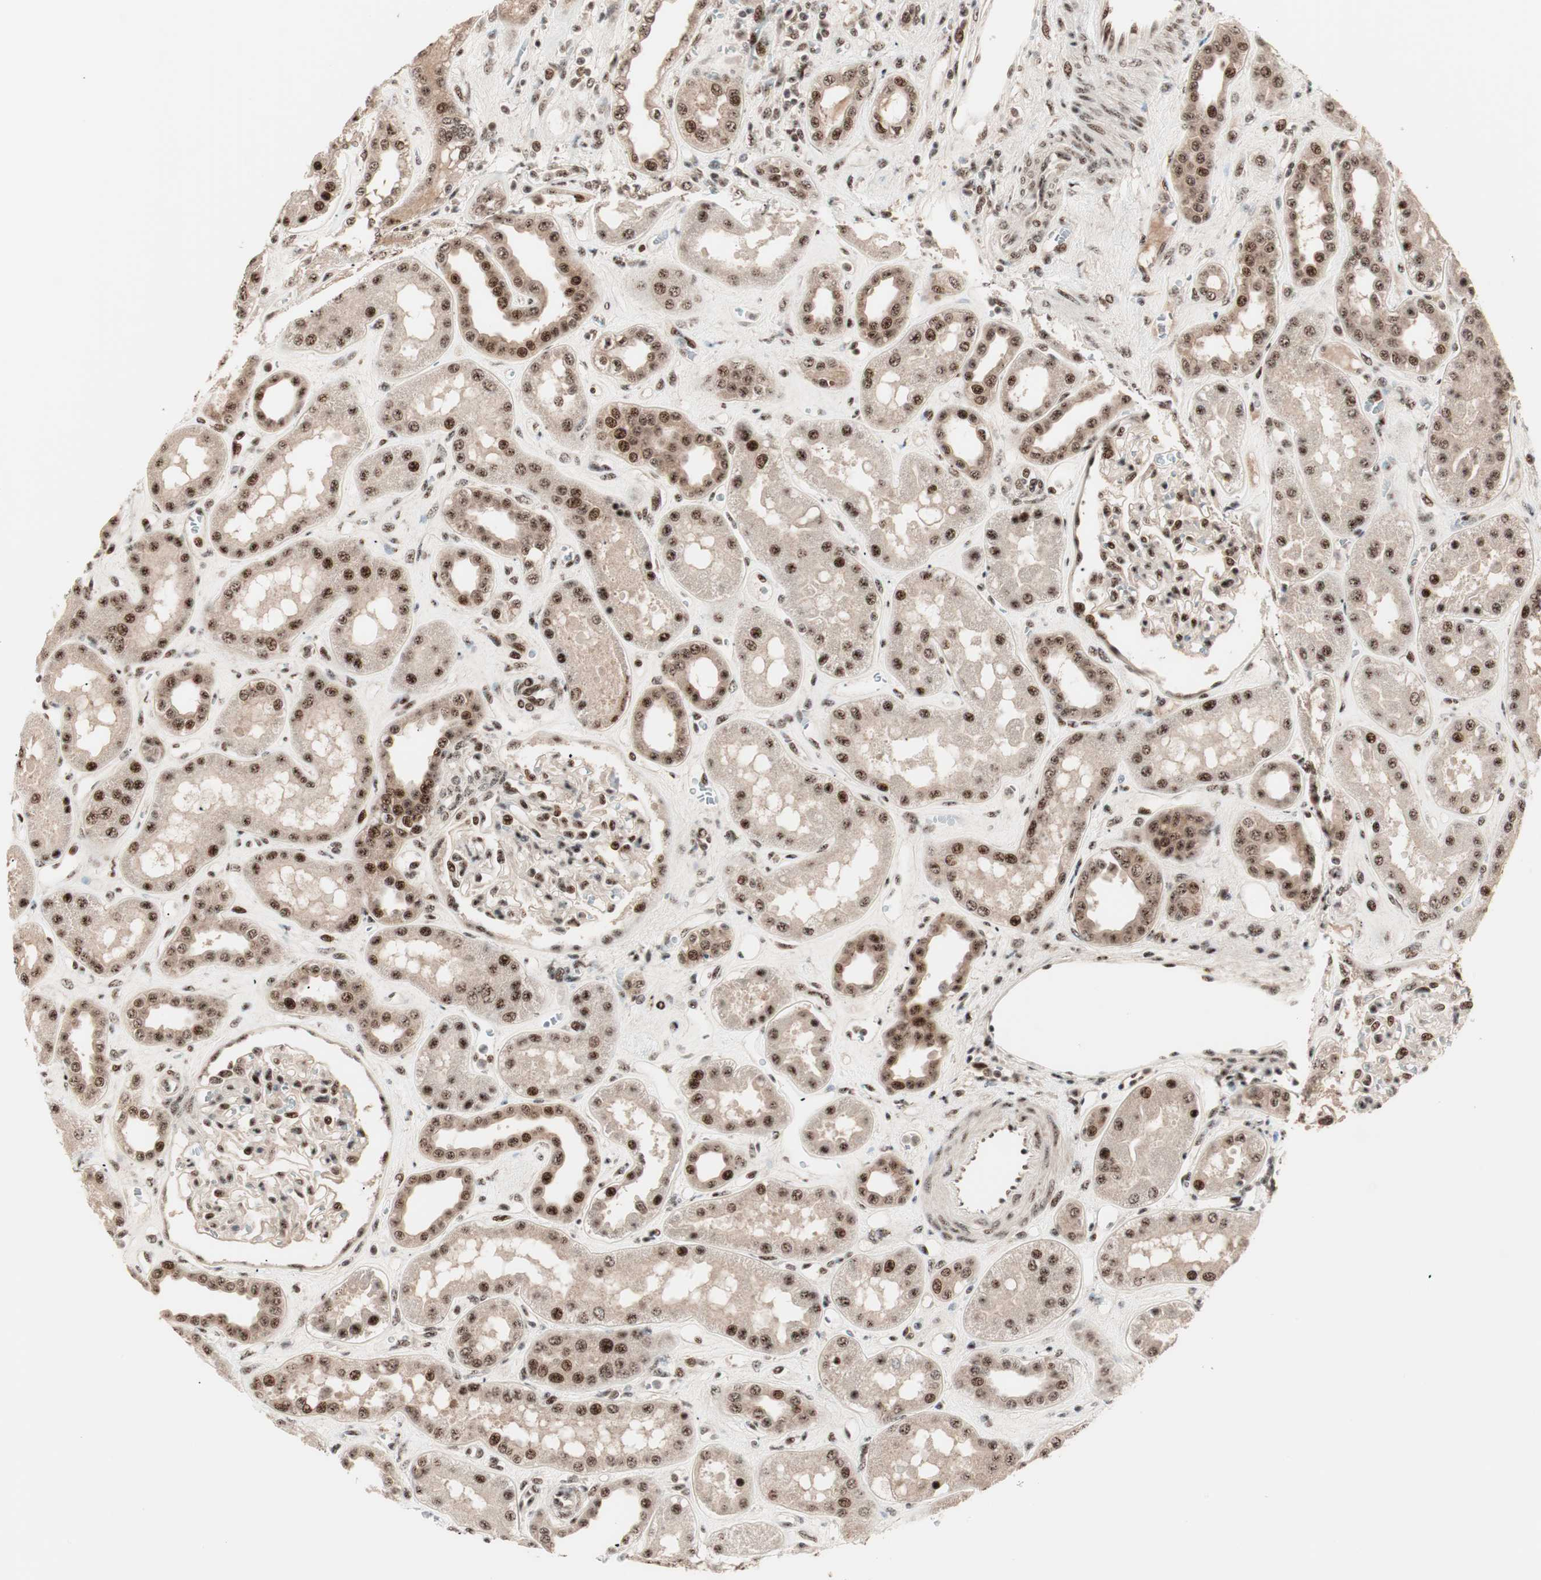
{"staining": {"intensity": "strong", "quantity": "25%-75%", "location": "nuclear"}, "tissue": "kidney", "cell_type": "Cells in glomeruli", "image_type": "normal", "snomed": [{"axis": "morphology", "description": "Normal tissue, NOS"}, {"axis": "topography", "description": "Kidney"}], "caption": "High-power microscopy captured an IHC image of normal kidney, revealing strong nuclear expression in approximately 25%-75% of cells in glomeruli. (DAB (3,3'-diaminobenzidine) = brown stain, brightfield microscopy at high magnification).", "gene": "NR5A2", "patient": {"sex": "male", "age": 59}}